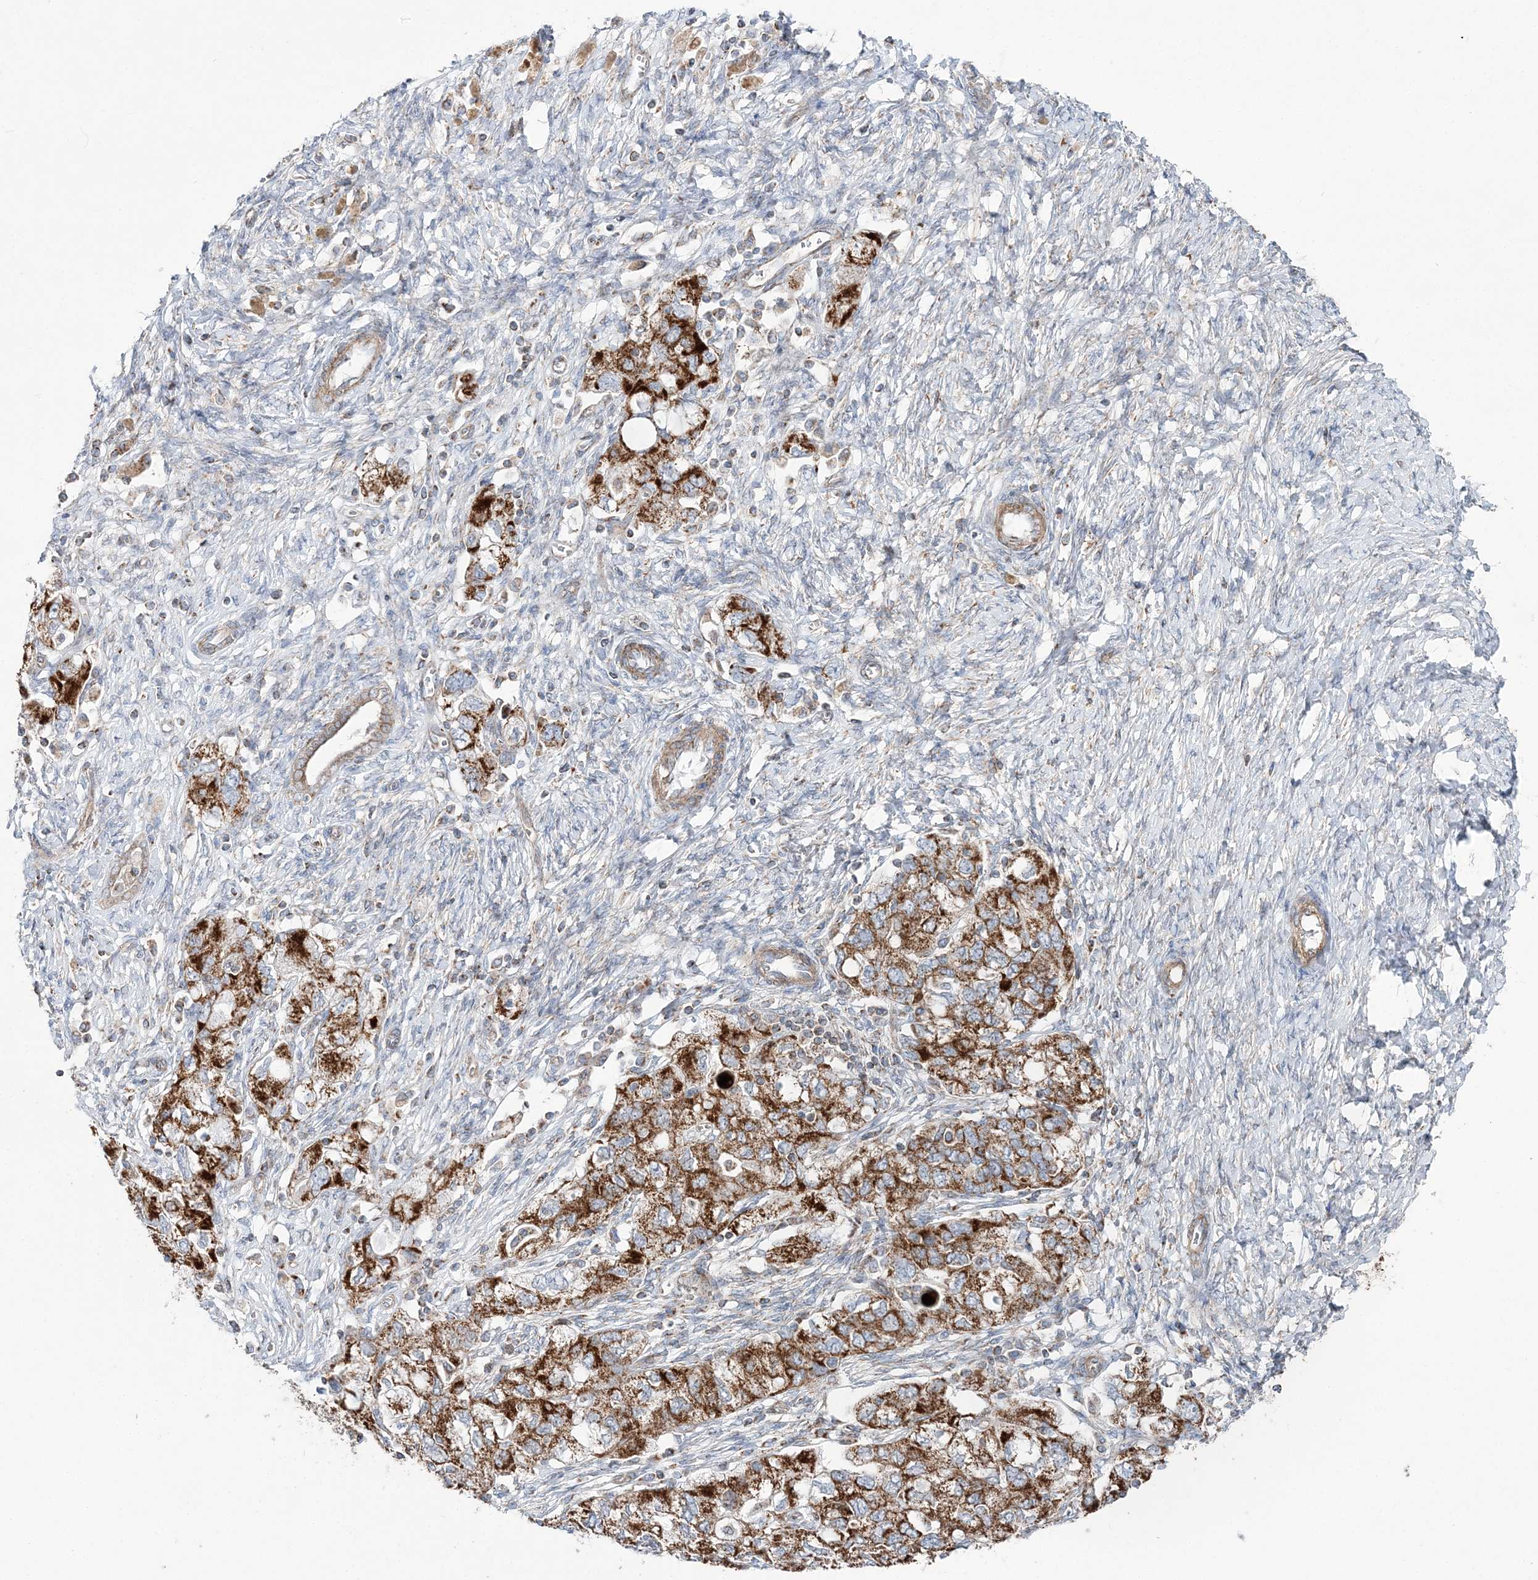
{"staining": {"intensity": "strong", "quantity": ">75%", "location": "cytoplasmic/membranous"}, "tissue": "ovarian cancer", "cell_type": "Tumor cells", "image_type": "cancer", "snomed": [{"axis": "morphology", "description": "Carcinoma, NOS"}, {"axis": "morphology", "description": "Cystadenocarcinoma, serous, NOS"}, {"axis": "topography", "description": "Ovary"}], "caption": "The immunohistochemical stain labels strong cytoplasmic/membranous expression in tumor cells of serous cystadenocarcinoma (ovarian) tissue.", "gene": "OPA1", "patient": {"sex": "female", "age": 69}}